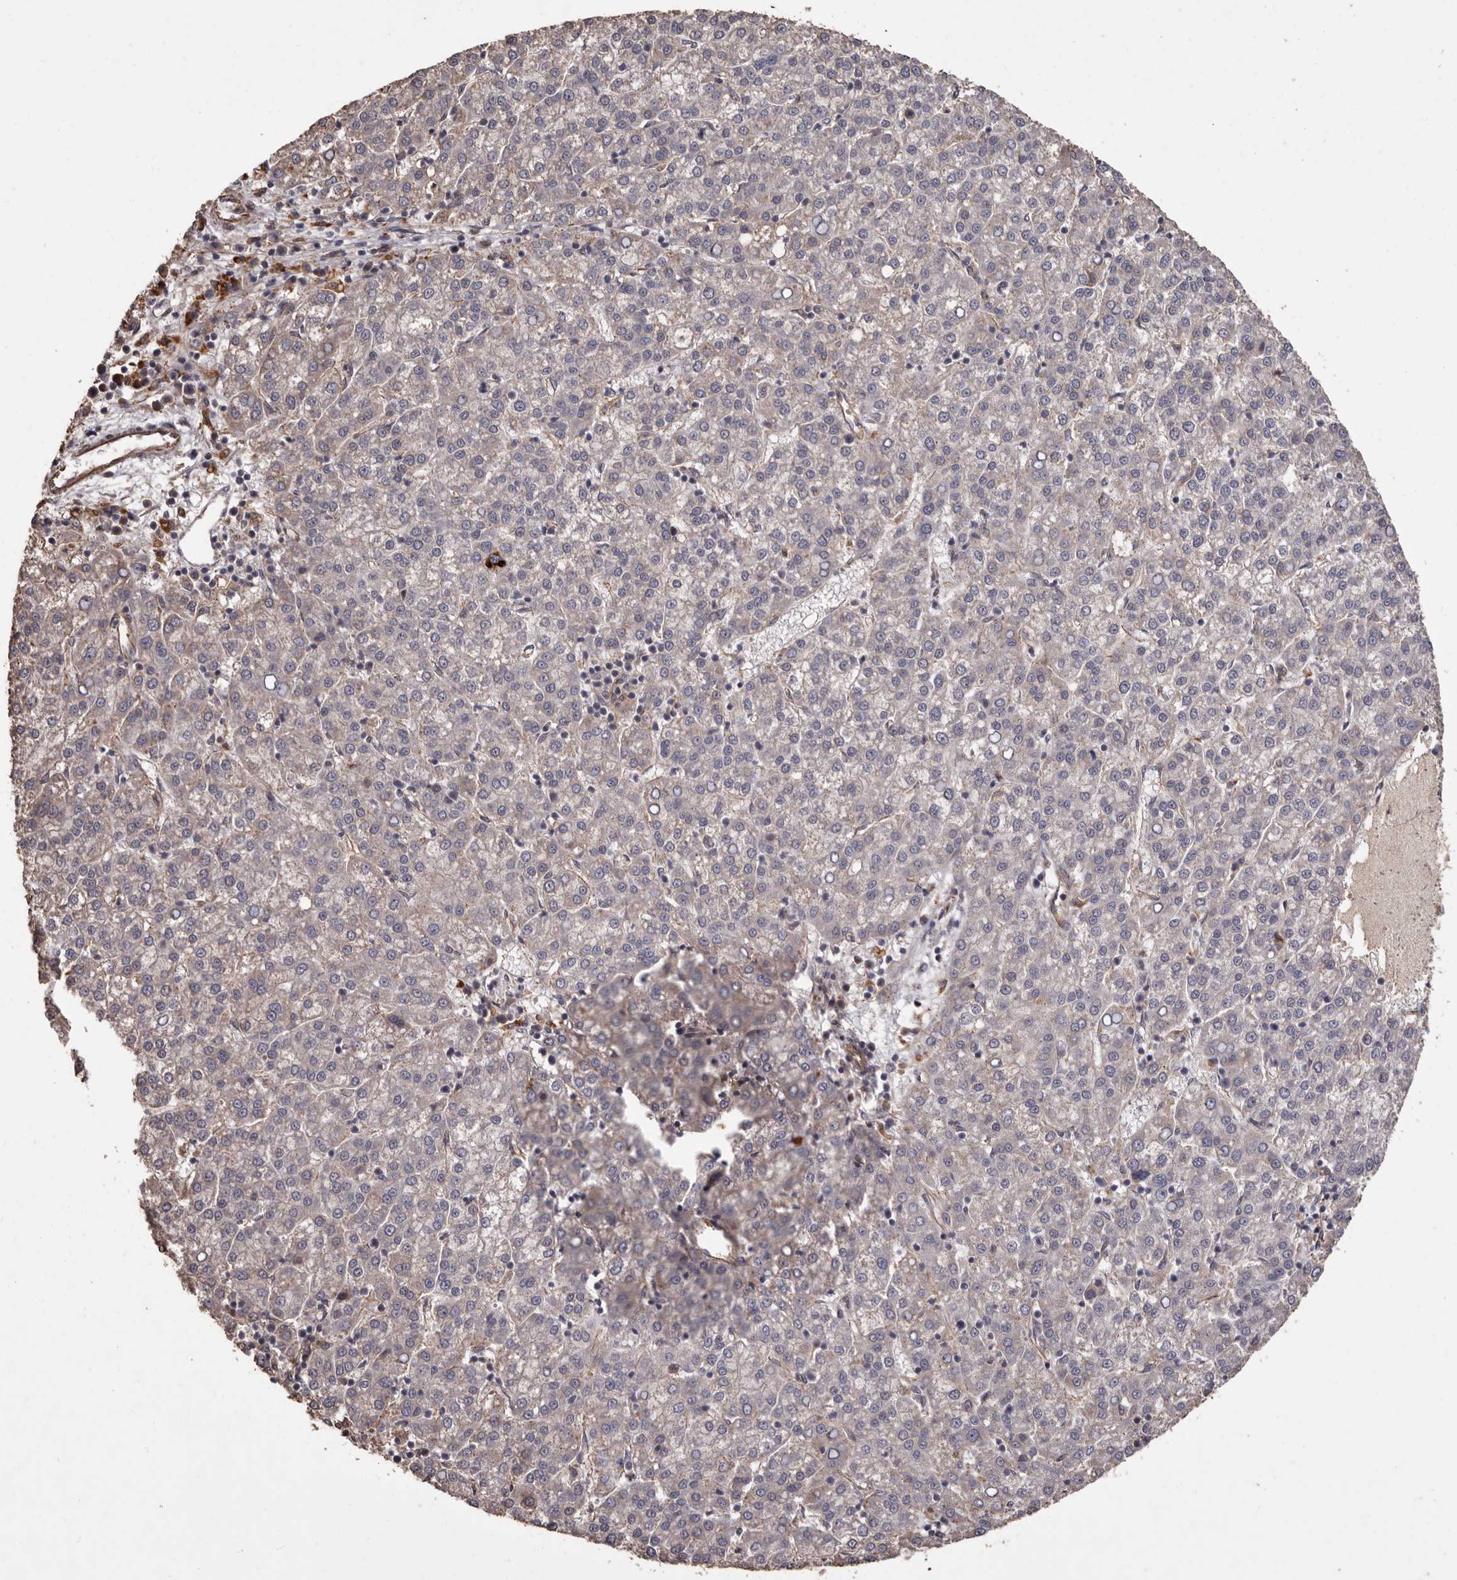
{"staining": {"intensity": "negative", "quantity": "none", "location": "none"}, "tissue": "liver cancer", "cell_type": "Tumor cells", "image_type": "cancer", "snomed": [{"axis": "morphology", "description": "Carcinoma, Hepatocellular, NOS"}, {"axis": "topography", "description": "Liver"}], "caption": "Immunohistochemistry (IHC) of human liver cancer demonstrates no expression in tumor cells.", "gene": "BRAT1", "patient": {"sex": "female", "age": 58}}